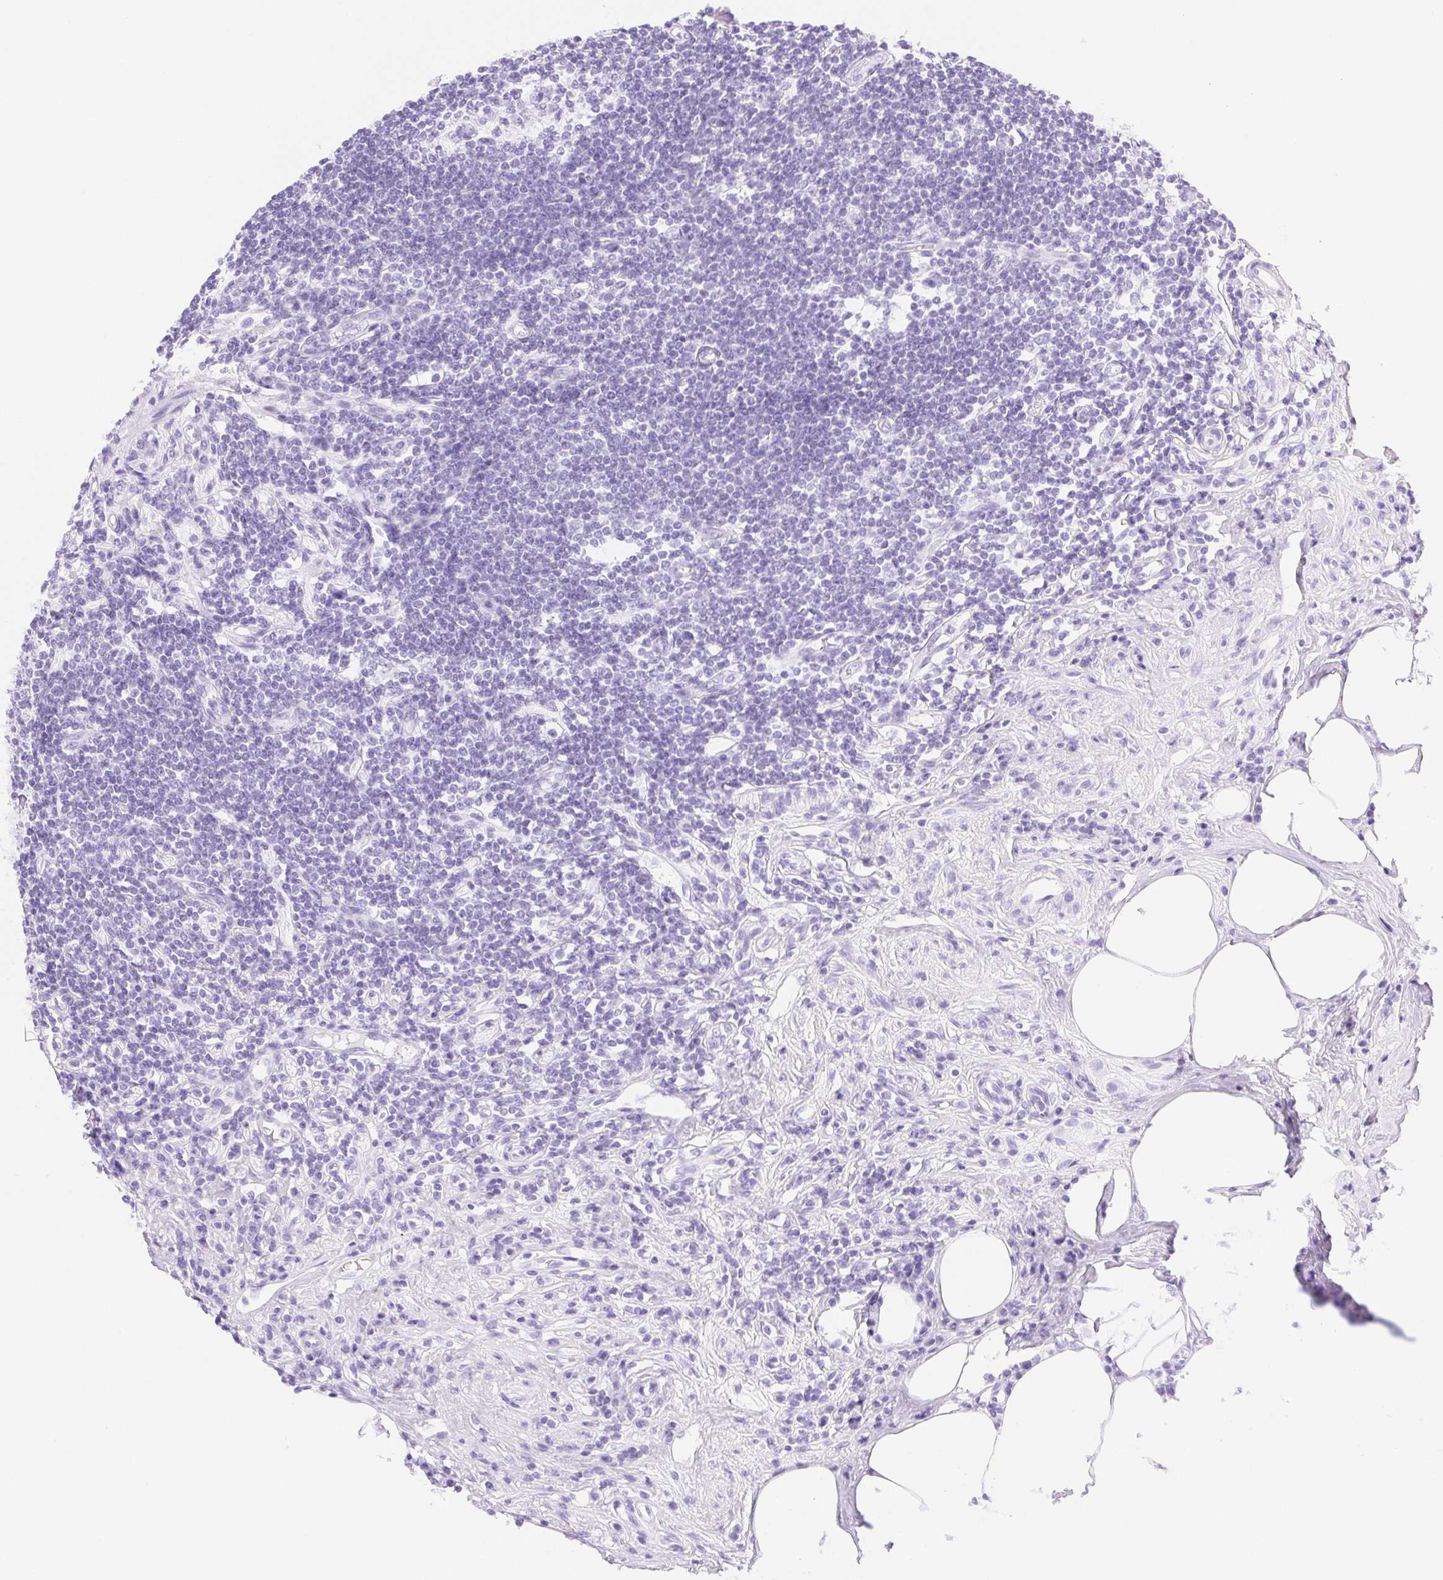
{"staining": {"intensity": "negative", "quantity": "none", "location": "none"}, "tissue": "appendix", "cell_type": "Glandular cells", "image_type": "normal", "snomed": [{"axis": "morphology", "description": "Normal tissue, NOS"}, {"axis": "topography", "description": "Appendix"}], "caption": "An immunohistochemistry histopathology image of normal appendix is shown. There is no staining in glandular cells of appendix.", "gene": "FGA", "patient": {"sex": "female", "age": 57}}